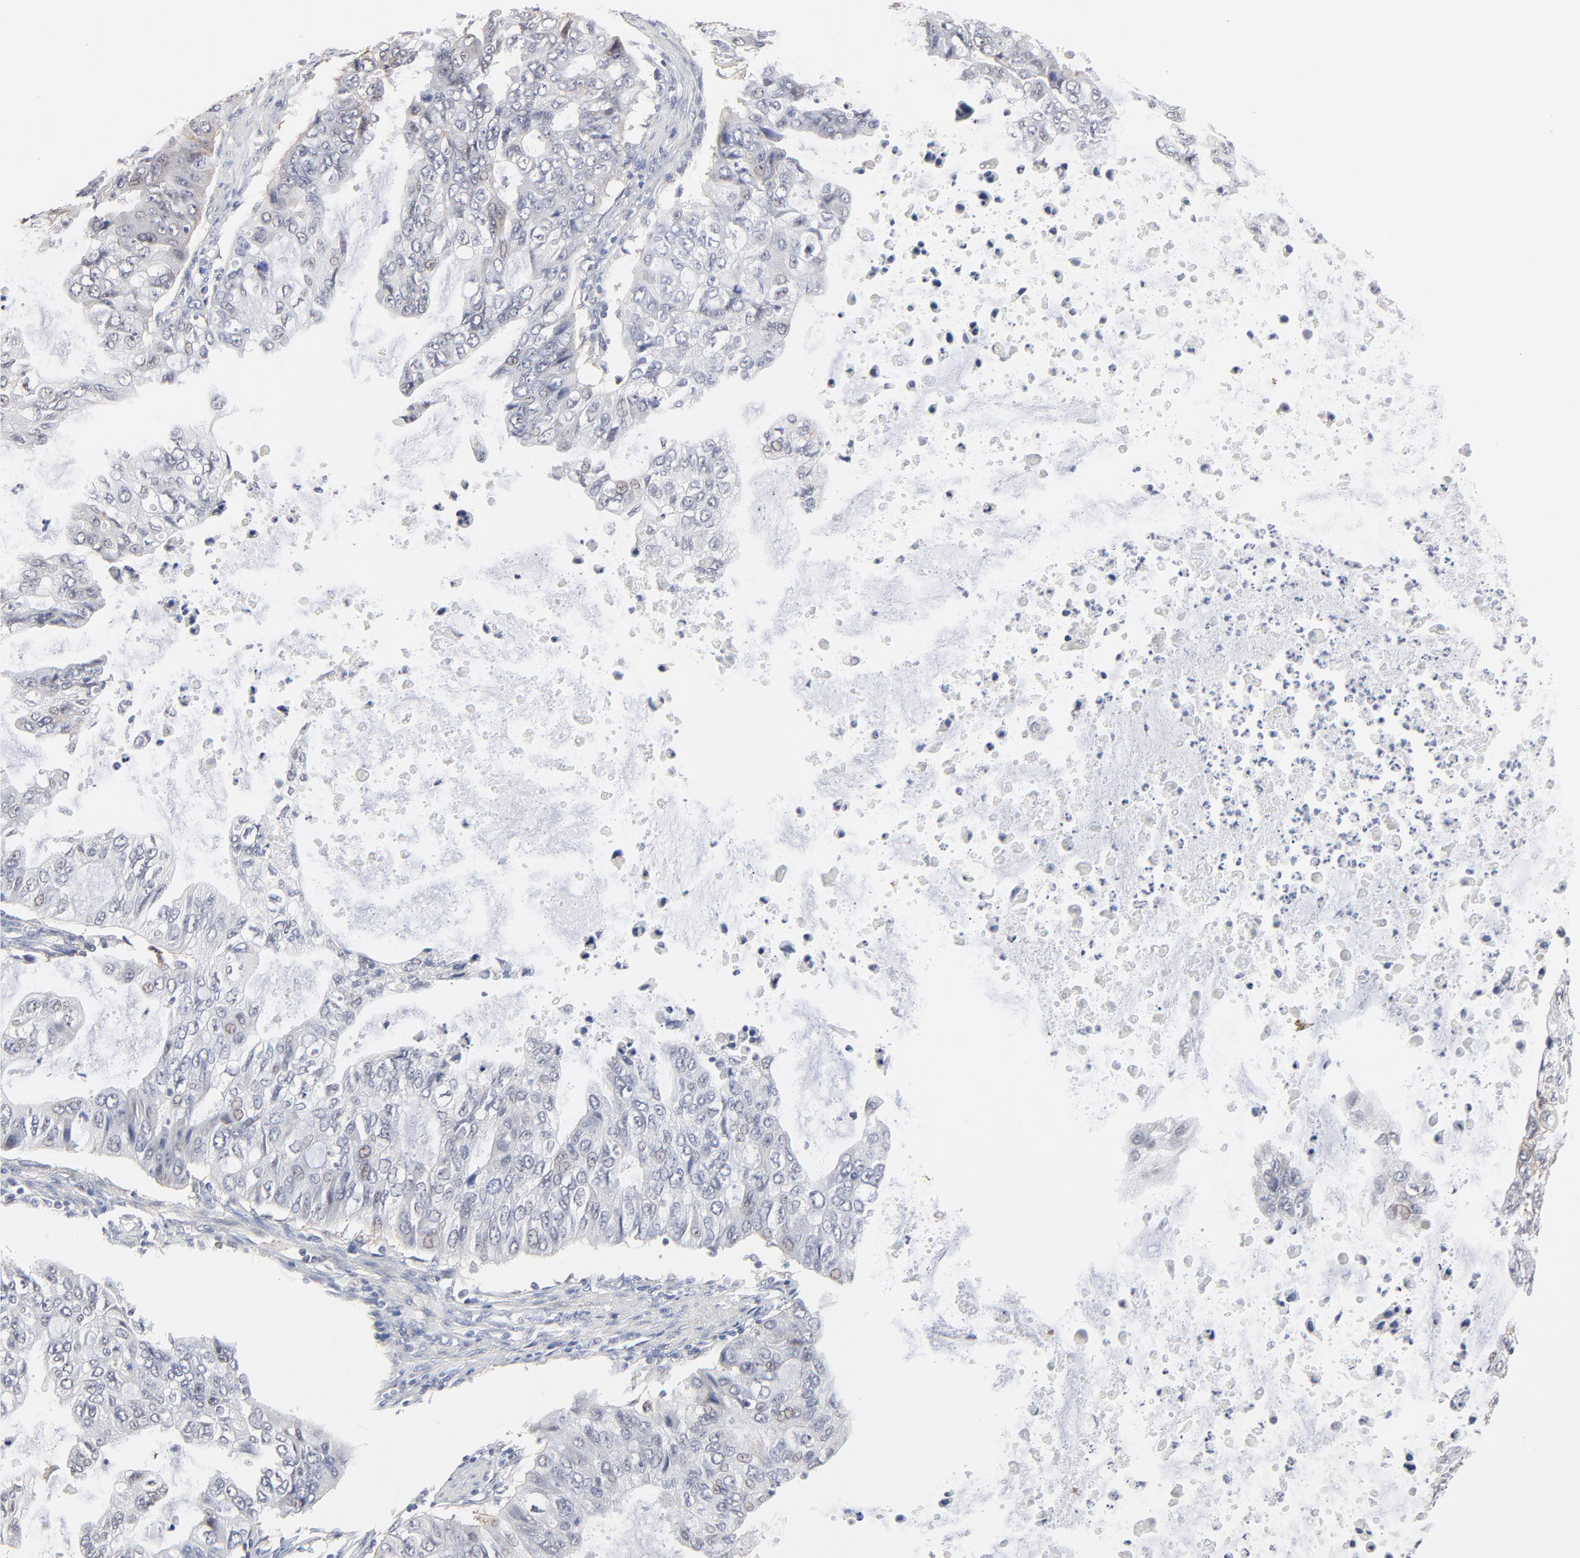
{"staining": {"intensity": "weak", "quantity": "<25%", "location": "cytoplasmic/membranous"}, "tissue": "stomach cancer", "cell_type": "Tumor cells", "image_type": "cancer", "snomed": [{"axis": "morphology", "description": "Adenocarcinoma, NOS"}, {"axis": "topography", "description": "Stomach, upper"}], "caption": "This is a histopathology image of IHC staining of adenocarcinoma (stomach), which shows no positivity in tumor cells.", "gene": "SLC16A1", "patient": {"sex": "female", "age": 52}}